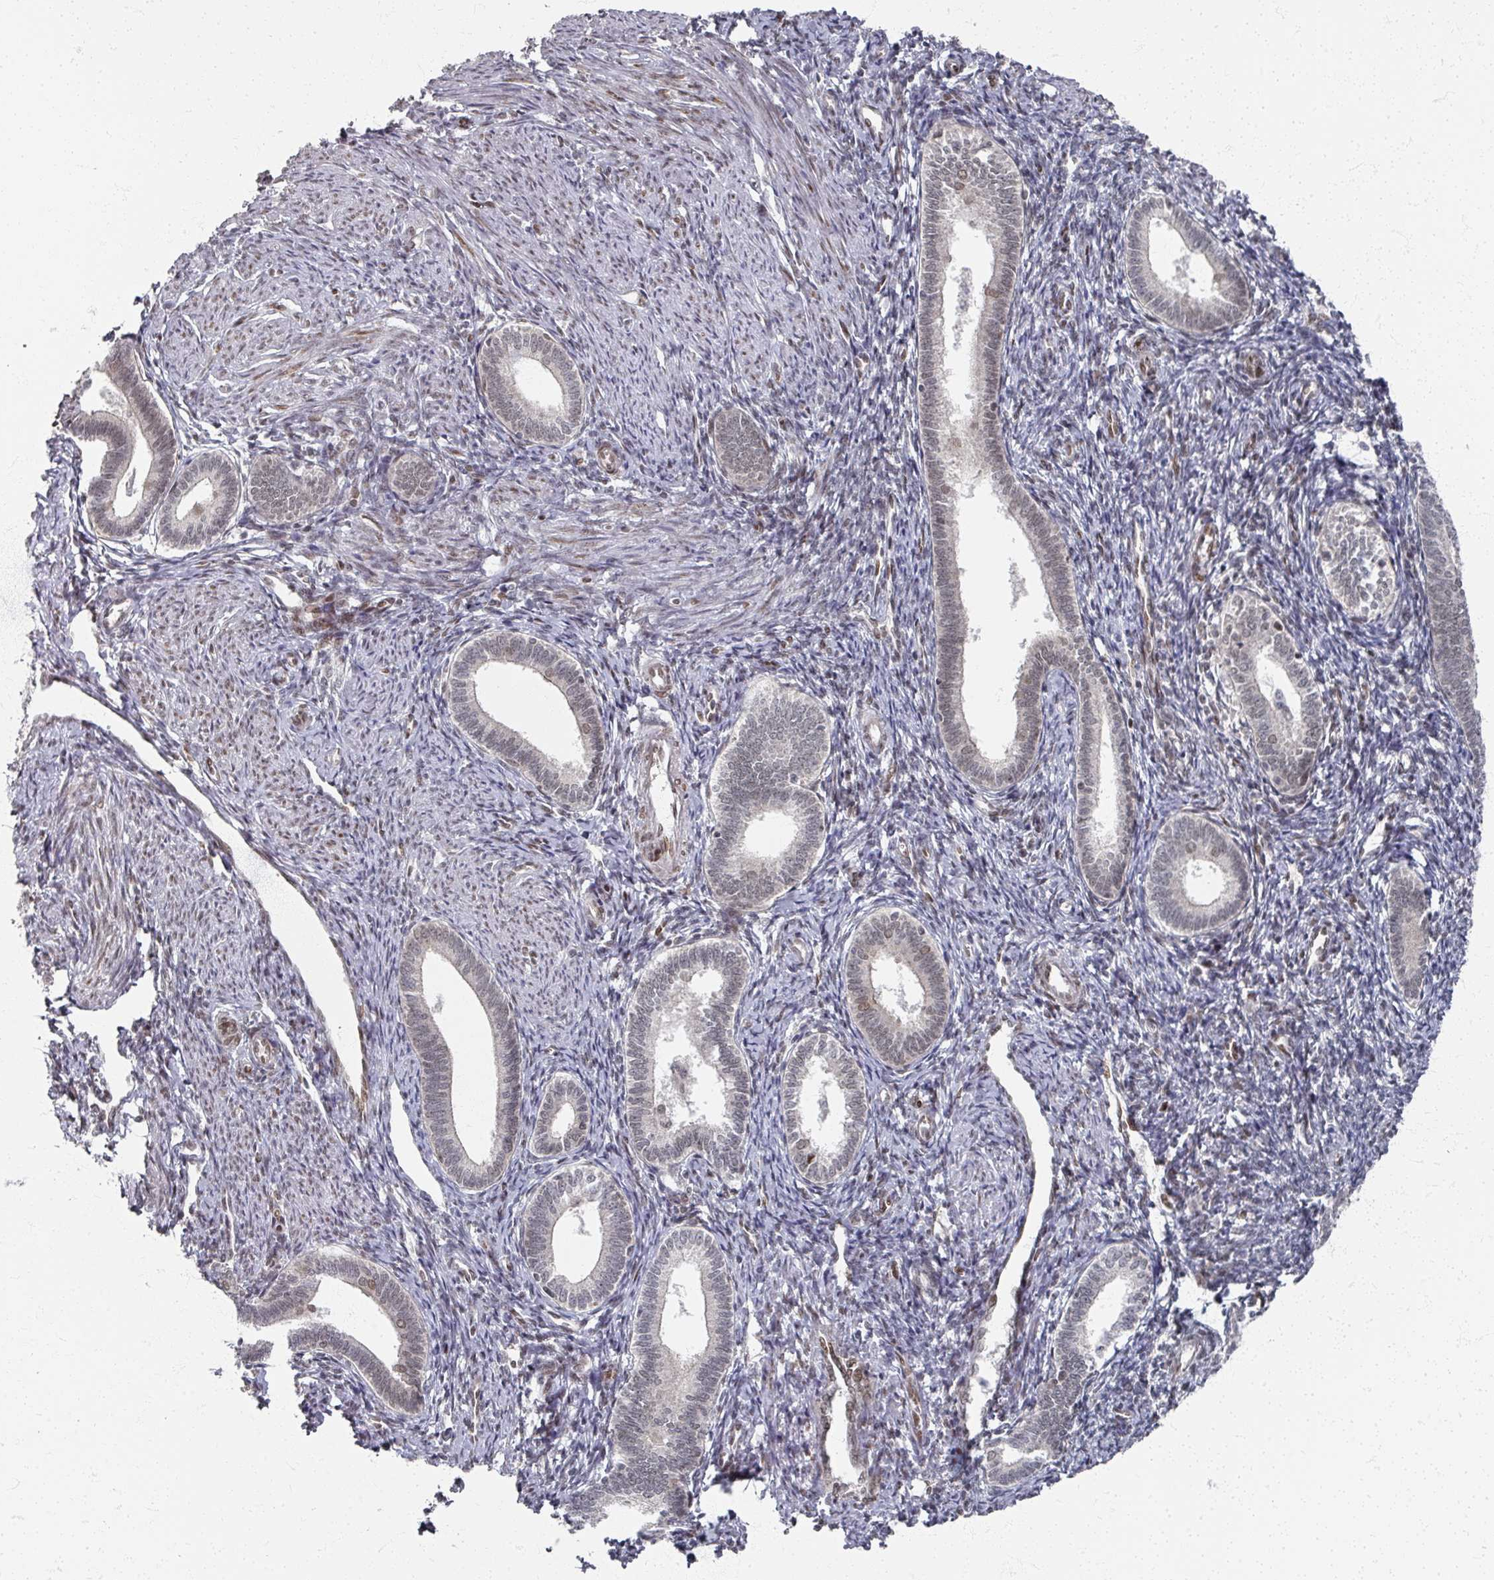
{"staining": {"intensity": "weak", "quantity": "25%-75%", "location": "nuclear"}, "tissue": "endometrium", "cell_type": "Cells in endometrial stroma", "image_type": "normal", "snomed": [{"axis": "morphology", "description": "Normal tissue, NOS"}, {"axis": "topography", "description": "Endometrium"}], "caption": "Weak nuclear protein staining is present in about 25%-75% of cells in endometrial stroma in endometrium.", "gene": "PSKH1", "patient": {"sex": "female", "age": 41}}